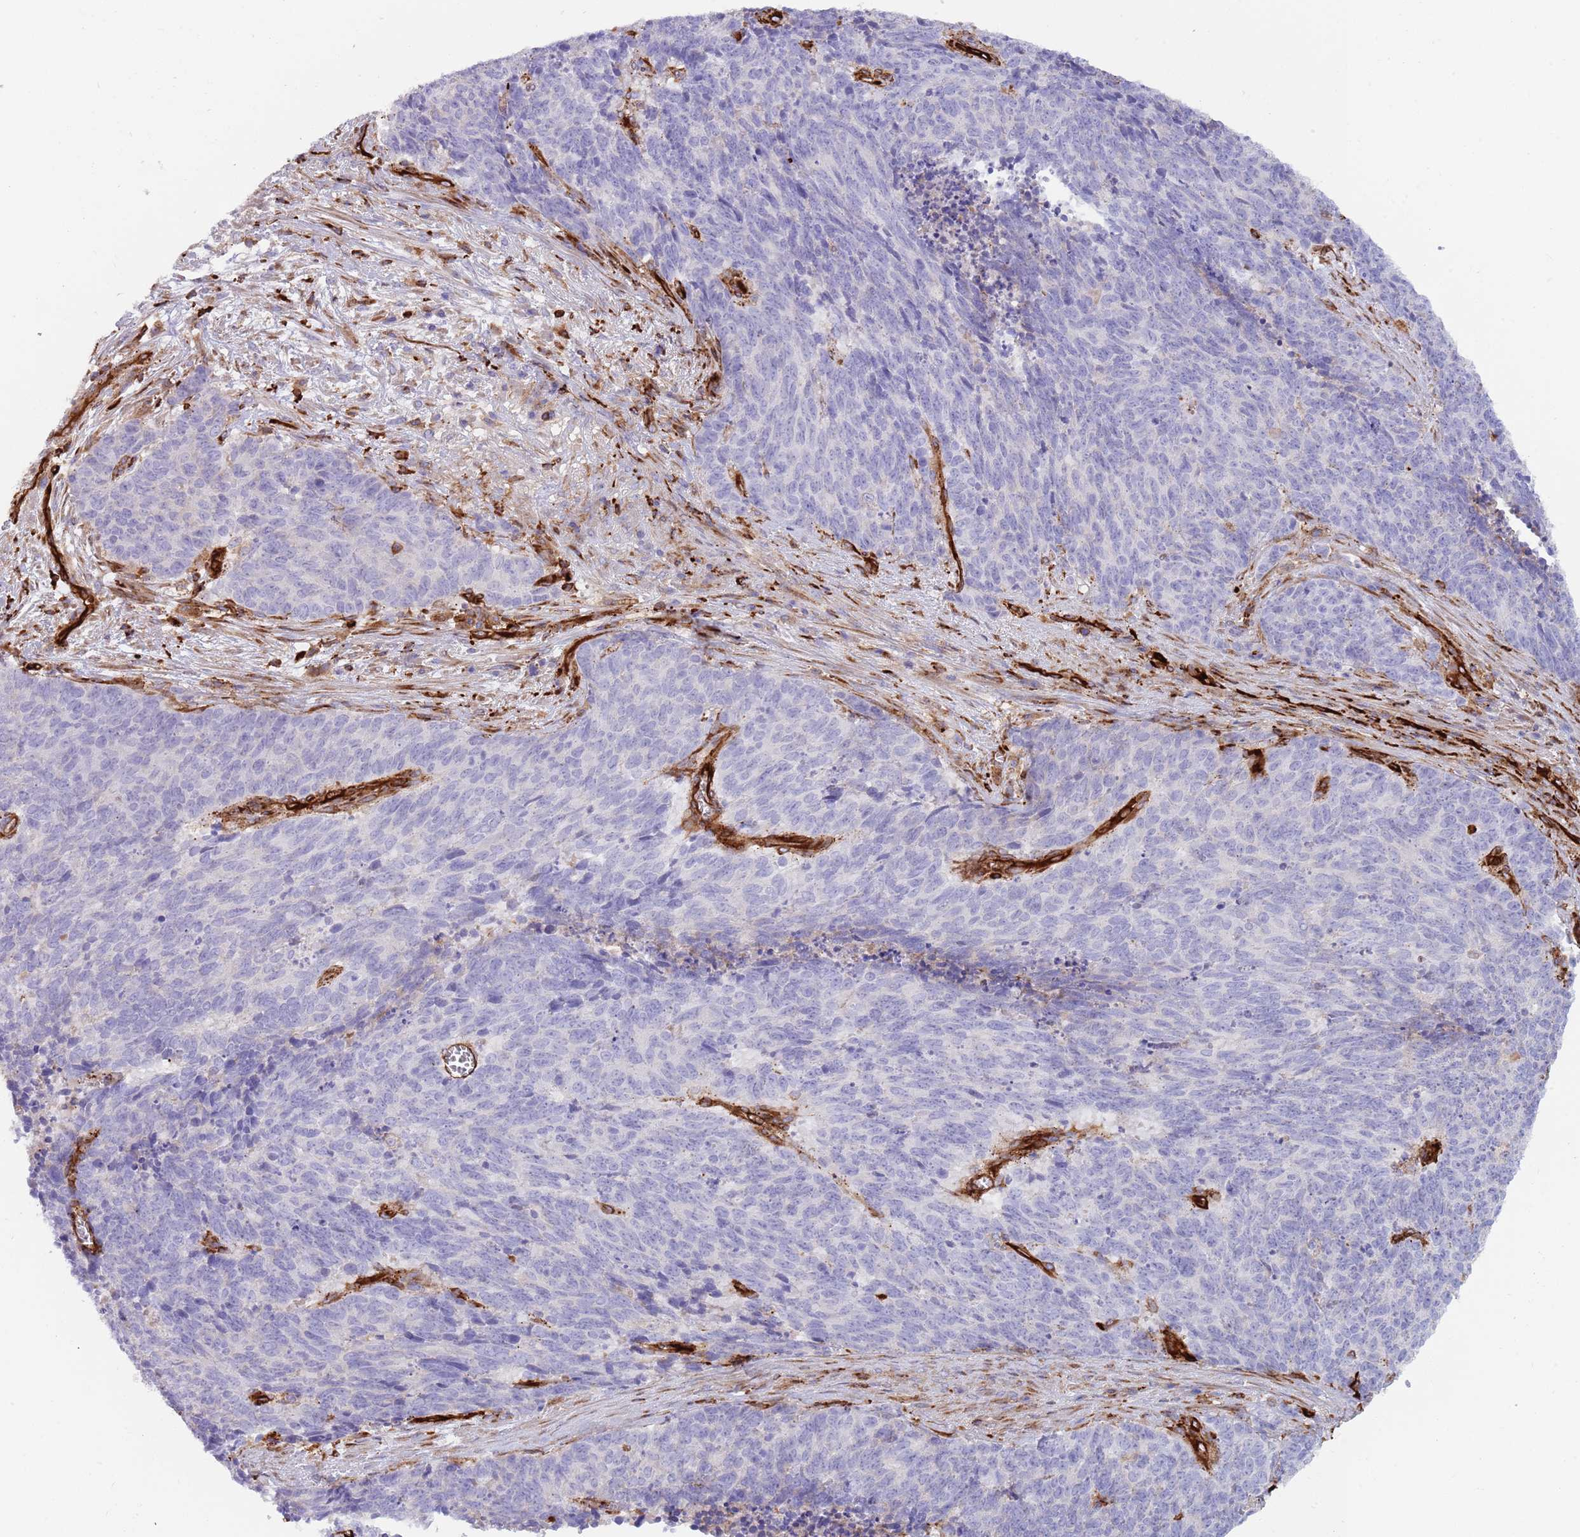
{"staining": {"intensity": "negative", "quantity": "none", "location": "none"}, "tissue": "cervical cancer", "cell_type": "Tumor cells", "image_type": "cancer", "snomed": [{"axis": "morphology", "description": "Squamous cell carcinoma, NOS"}, {"axis": "topography", "description": "Cervix"}], "caption": "Cervical cancer was stained to show a protein in brown. There is no significant staining in tumor cells.", "gene": "KBTBD7", "patient": {"sex": "female", "age": 29}}